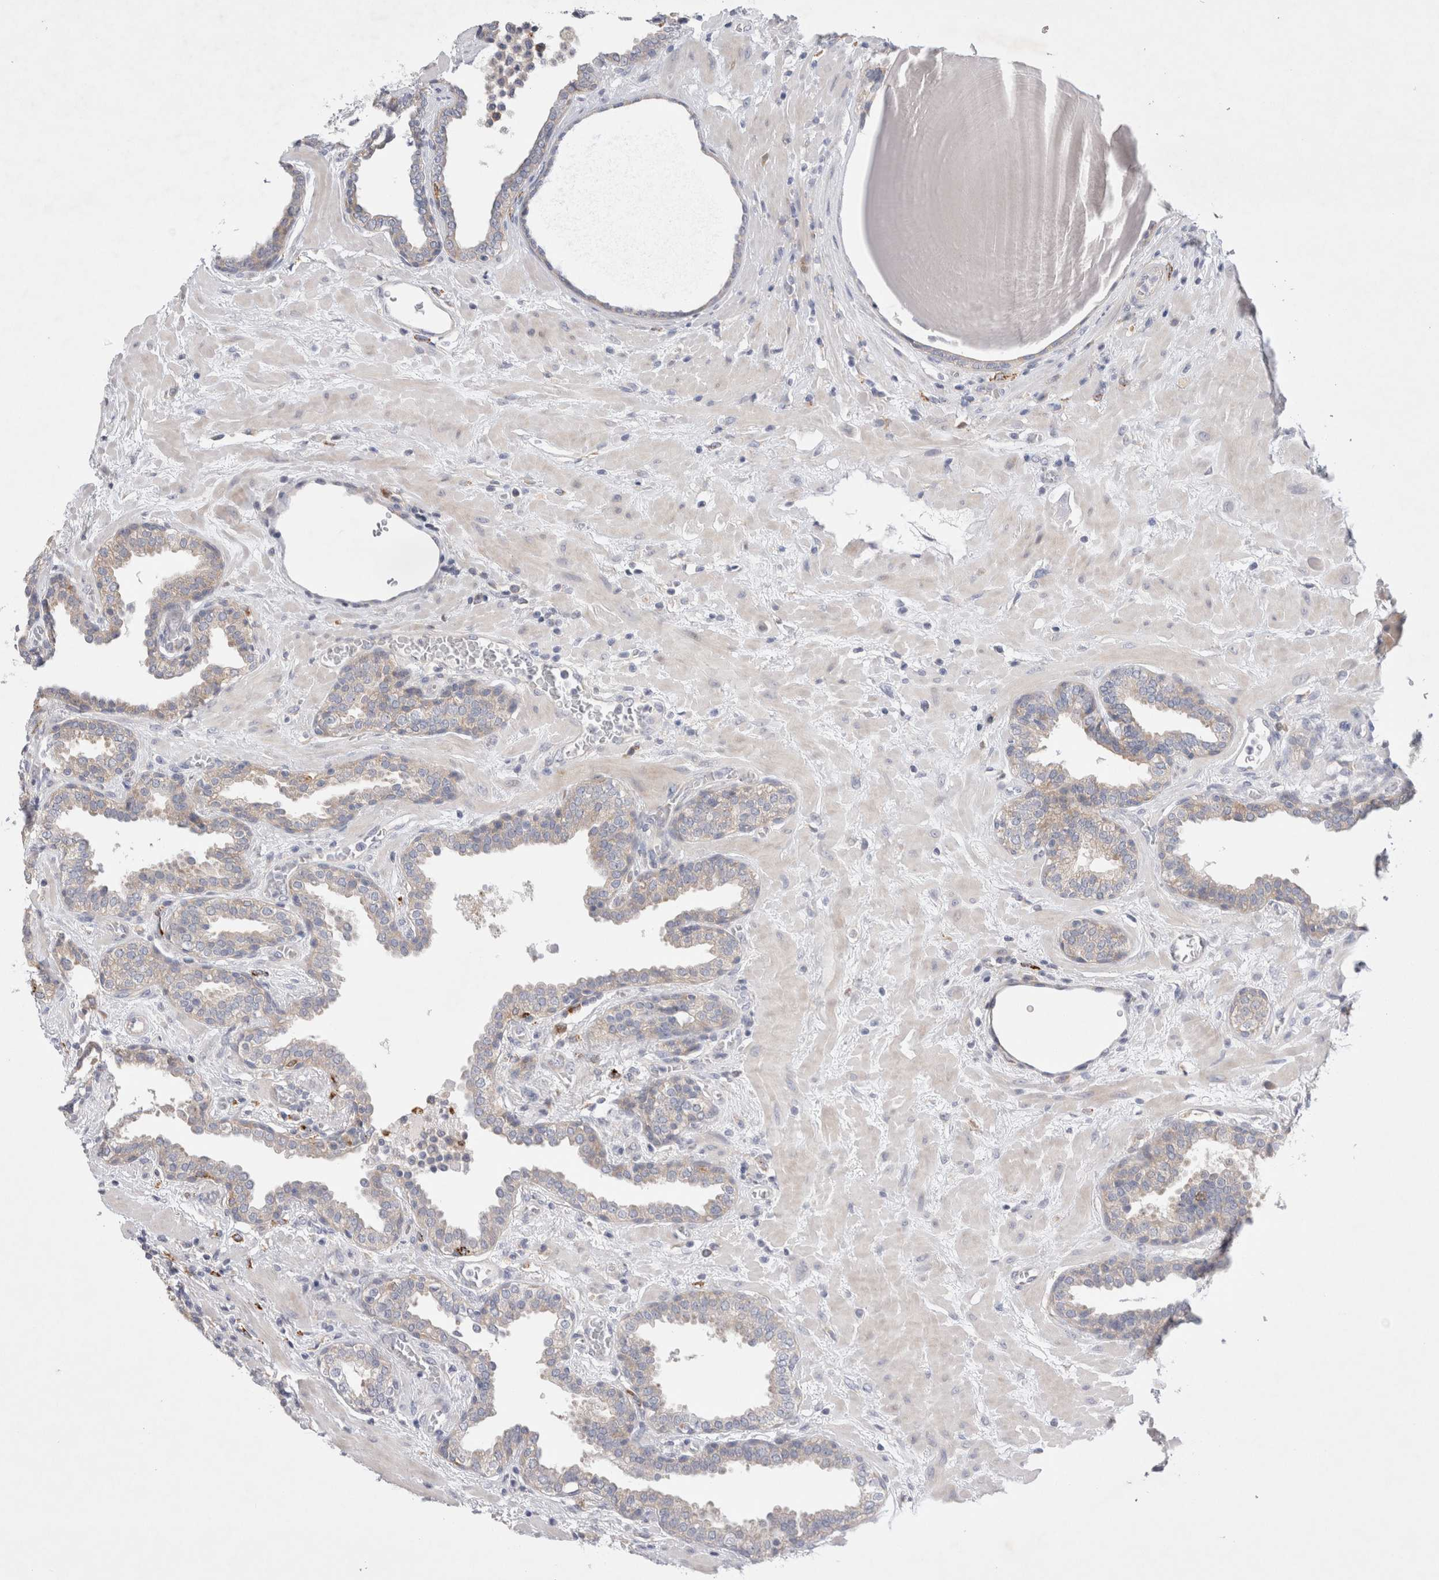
{"staining": {"intensity": "weak", "quantity": "<25%", "location": "cytoplasmic/membranous"}, "tissue": "prostate", "cell_type": "Glandular cells", "image_type": "normal", "snomed": [{"axis": "morphology", "description": "Normal tissue, NOS"}, {"axis": "topography", "description": "Prostate"}], "caption": "An immunohistochemistry (IHC) photomicrograph of unremarkable prostate is shown. There is no staining in glandular cells of prostate.", "gene": "RBM12B", "patient": {"sex": "male", "age": 51}}